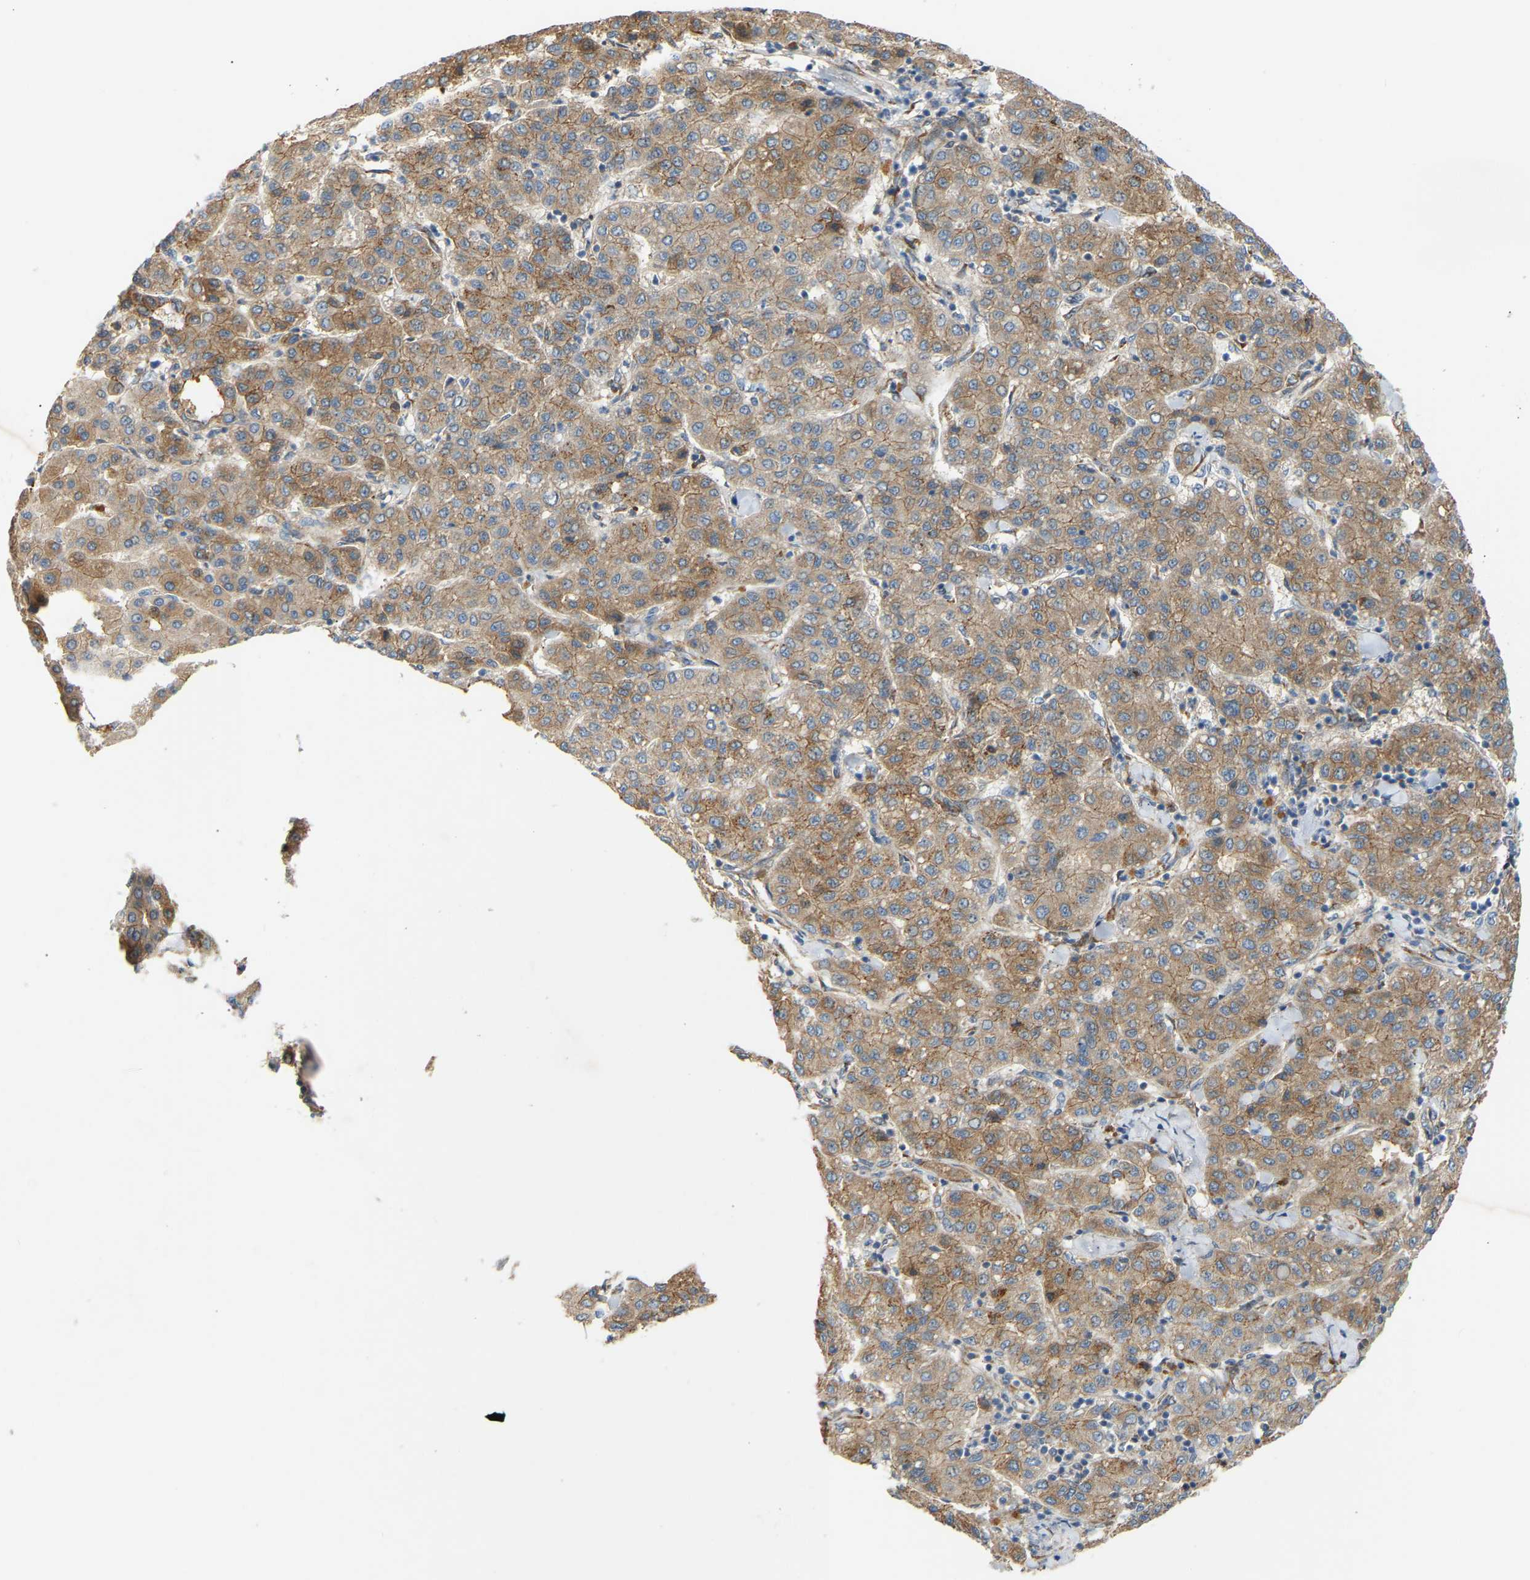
{"staining": {"intensity": "moderate", "quantity": "25%-75%", "location": "cytoplasmic/membranous"}, "tissue": "liver cancer", "cell_type": "Tumor cells", "image_type": "cancer", "snomed": [{"axis": "morphology", "description": "Carcinoma, Hepatocellular, NOS"}, {"axis": "topography", "description": "Liver"}], "caption": "Human liver cancer stained with a protein marker exhibits moderate staining in tumor cells.", "gene": "PTCD1", "patient": {"sex": "male", "age": 65}}